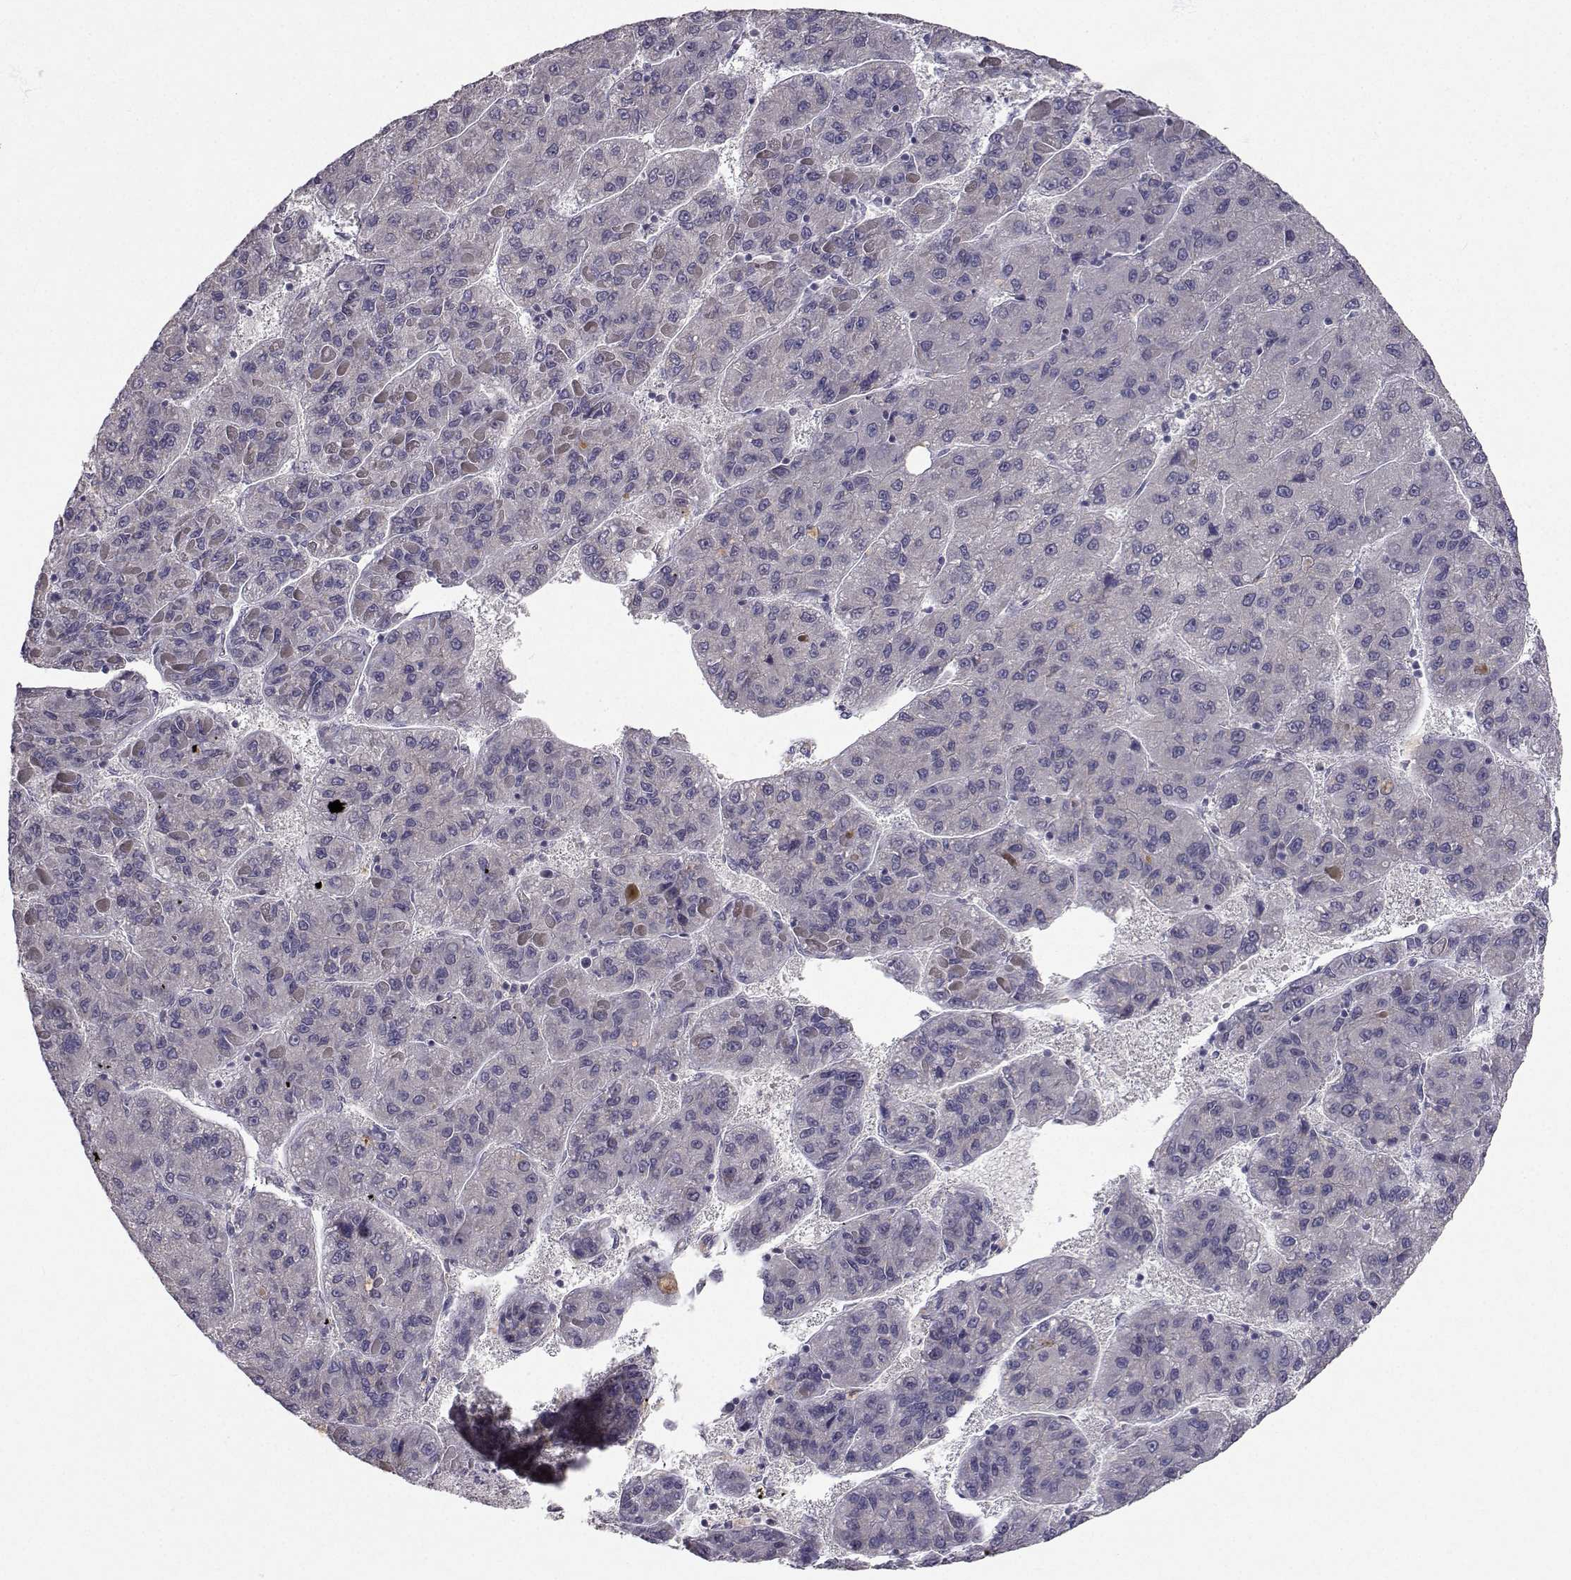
{"staining": {"intensity": "negative", "quantity": "none", "location": "none"}, "tissue": "liver cancer", "cell_type": "Tumor cells", "image_type": "cancer", "snomed": [{"axis": "morphology", "description": "Carcinoma, Hepatocellular, NOS"}, {"axis": "topography", "description": "Liver"}], "caption": "The immunohistochemistry image has no significant expression in tumor cells of liver cancer tissue.", "gene": "SLC6A3", "patient": {"sex": "female", "age": 82}}